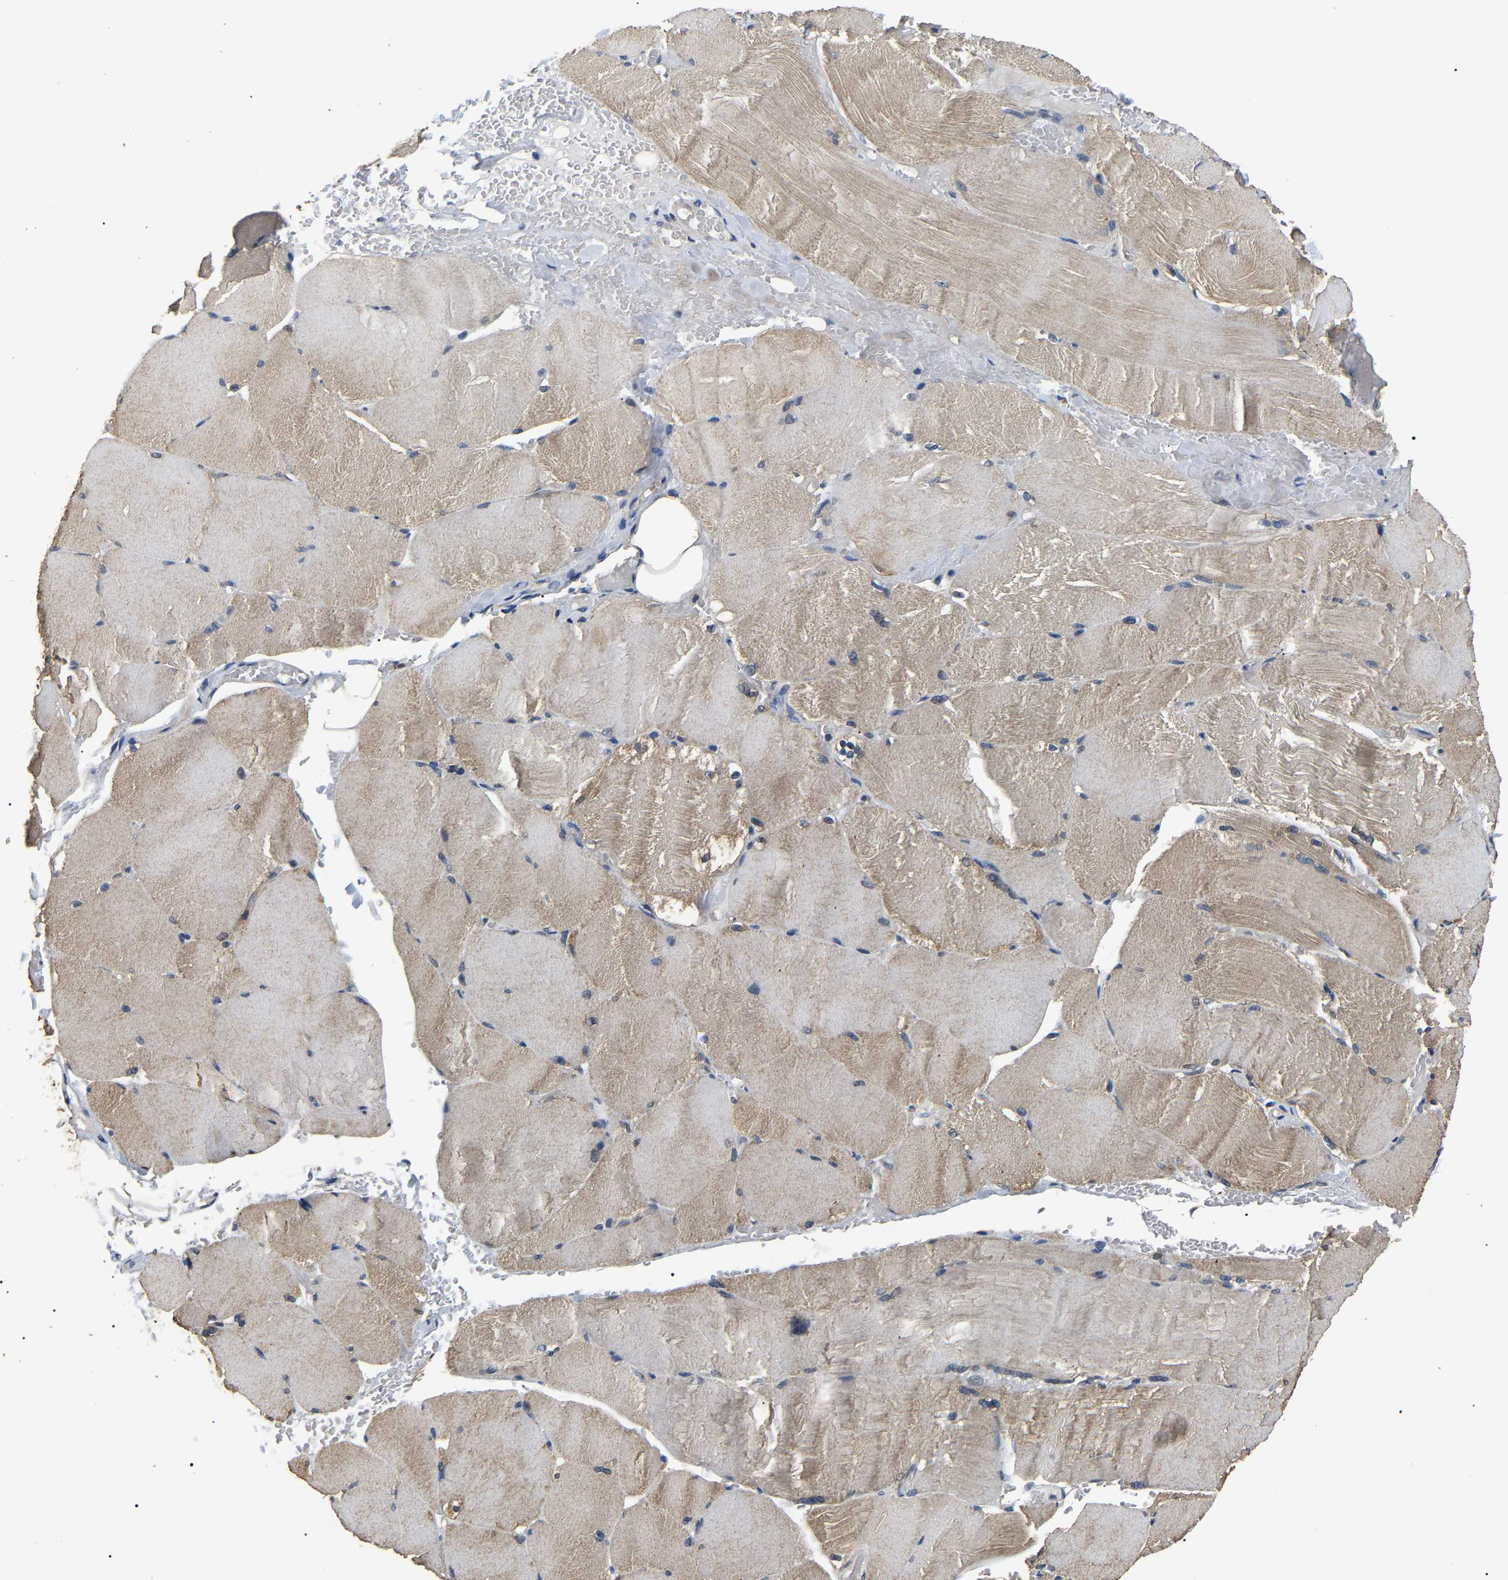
{"staining": {"intensity": "weak", "quantity": ">75%", "location": "cytoplasmic/membranous"}, "tissue": "skeletal muscle", "cell_type": "Myocytes", "image_type": "normal", "snomed": [{"axis": "morphology", "description": "Normal tissue, NOS"}, {"axis": "topography", "description": "Skin"}, {"axis": "topography", "description": "Skeletal muscle"}], "caption": "IHC staining of unremarkable skeletal muscle, which displays low levels of weak cytoplasmic/membranous staining in approximately >75% of myocytes indicating weak cytoplasmic/membranous protein expression. The staining was performed using DAB (brown) for protein detection and nuclei were counterstained in hematoxylin (blue).", "gene": "PSMD8", "patient": {"sex": "male", "age": 83}}